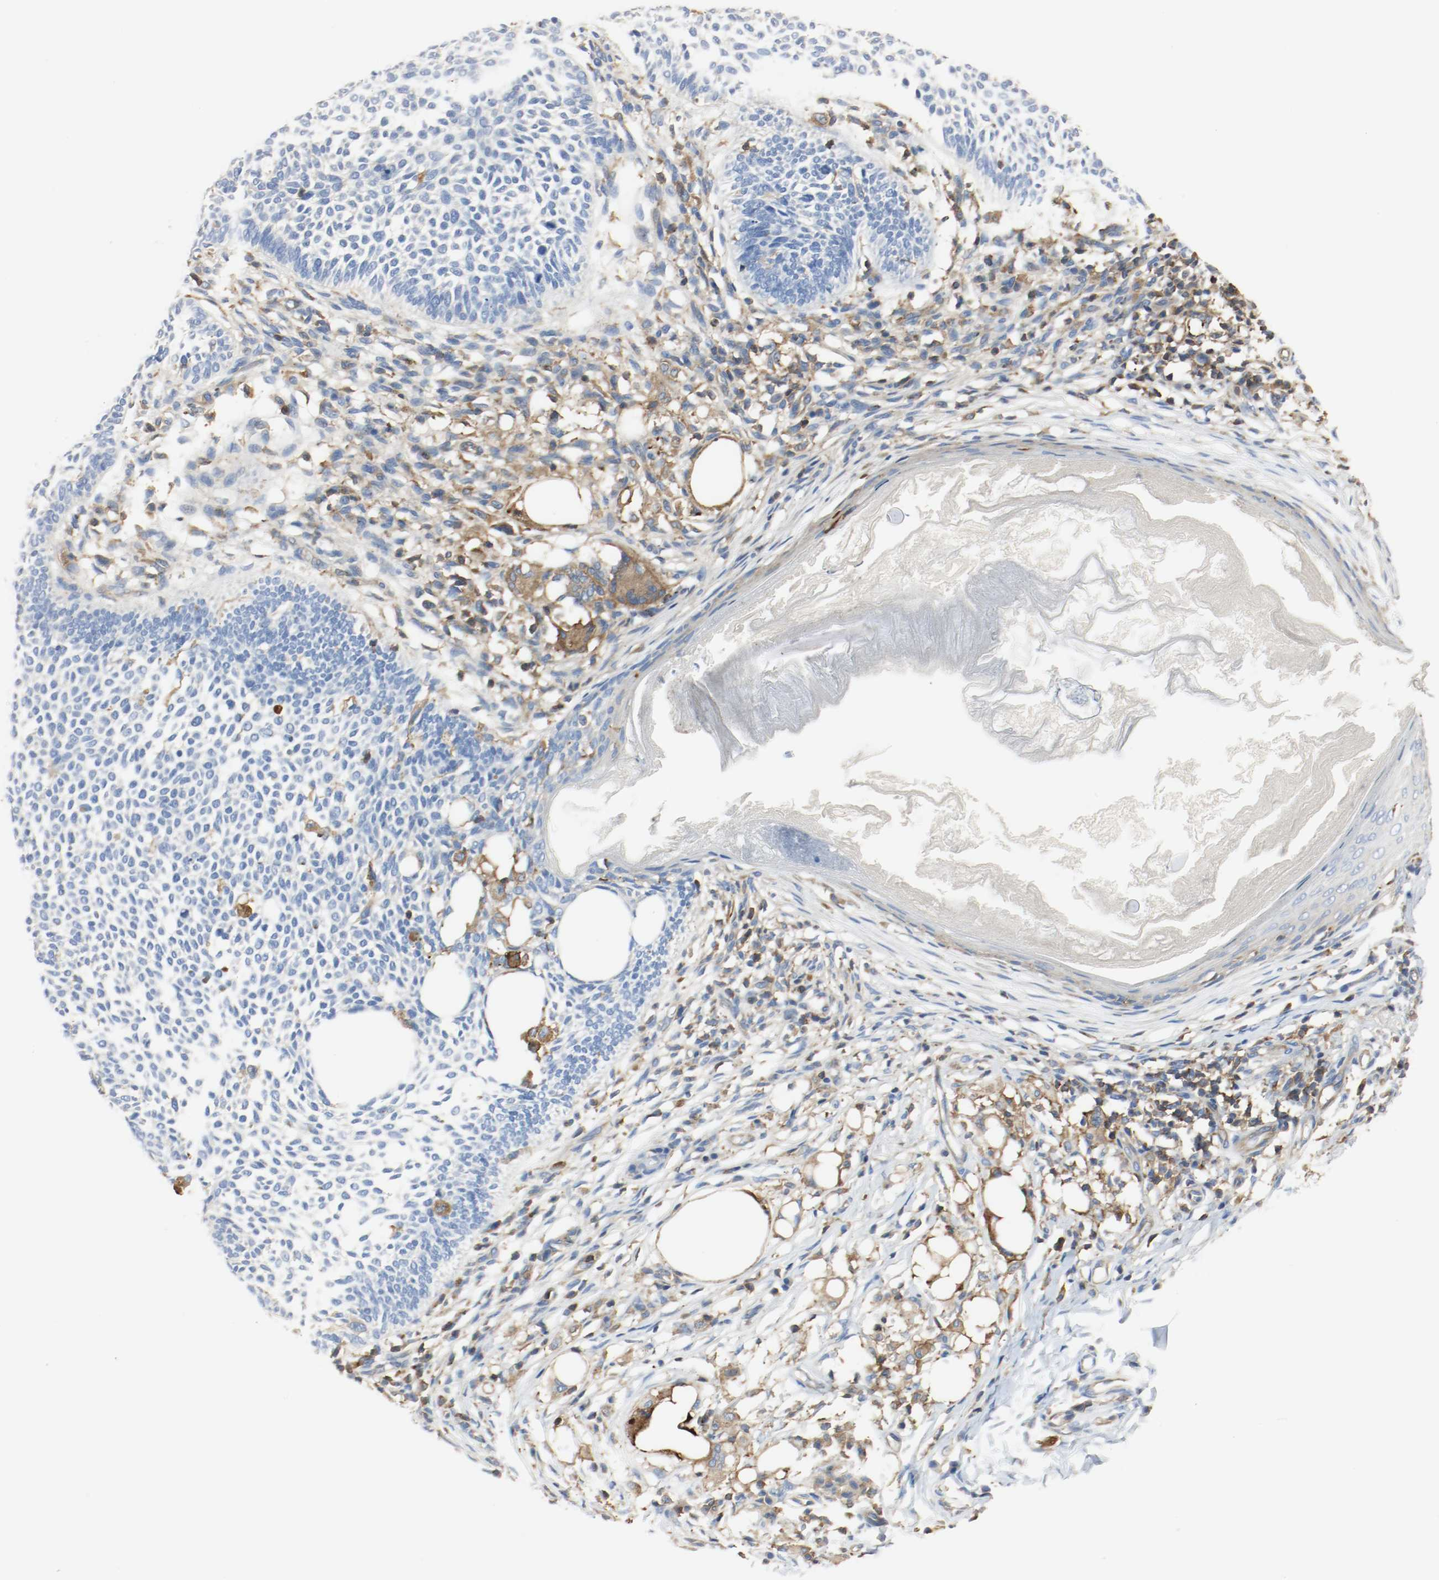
{"staining": {"intensity": "negative", "quantity": "none", "location": "none"}, "tissue": "skin cancer", "cell_type": "Tumor cells", "image_type": "cancer", "snomed": [{"axis": "morphology", "description": "Normal tissue, NOS"}, {"axis": "morphology", "description": "Basal cell carcinoma"}, {"axis": "topography", "description": "Skin"}], "caption": "This is a photomicrograph of IHC staining of skin cancer (basal cell carcinoma), which shows no expression in tumor cells. Brightfield microscopy of IHC stained with DAB (3,3'-diaminobenzidine) (brown) and hematoxylin (blue), captured at high magnification.", "gene": "ARPC1B", "patient": {"sex": "male", "age": 87}}